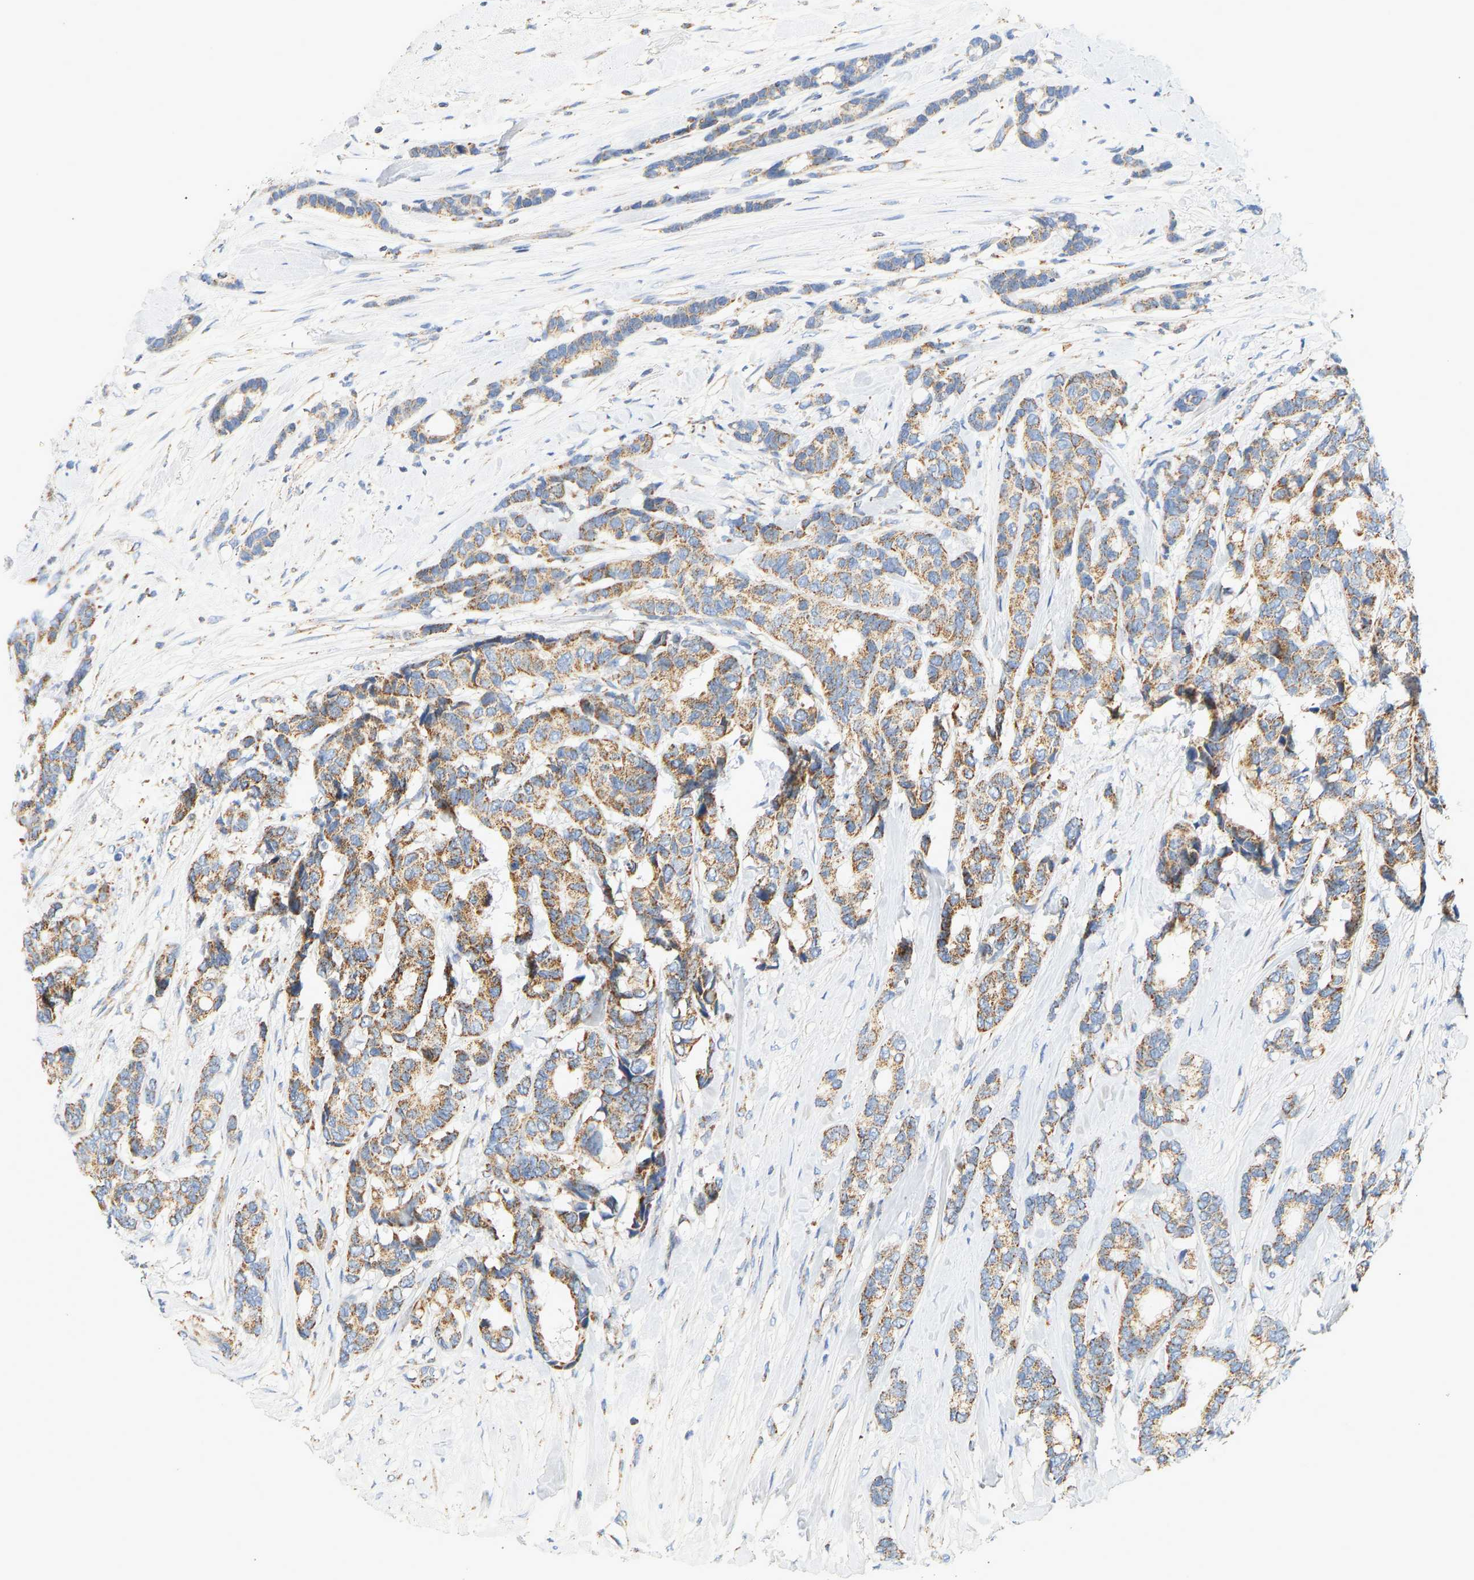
{"staining": {"intensity": "moderate", "quantity": ">75%", "location": "cytoplasmic/membranous"}, "tissue": "breast cancer", "cell_type": "Tumor cells", "image_type": "cancer", "snomed": [{"axis": "morphology", "description": "Duct carcinoma"}, {"axis": "topography", "description": "Breast"}], "caption": "This histopathology image shows immunohistochemistry staining of breast cancer (invasive ductal carcinoma), with medium moderate cytoplasmic/membranous staining in approximately >75% of tumor cells.", "gene": "GRPEL2", "patient": {"sex": "female", "age": 87}}